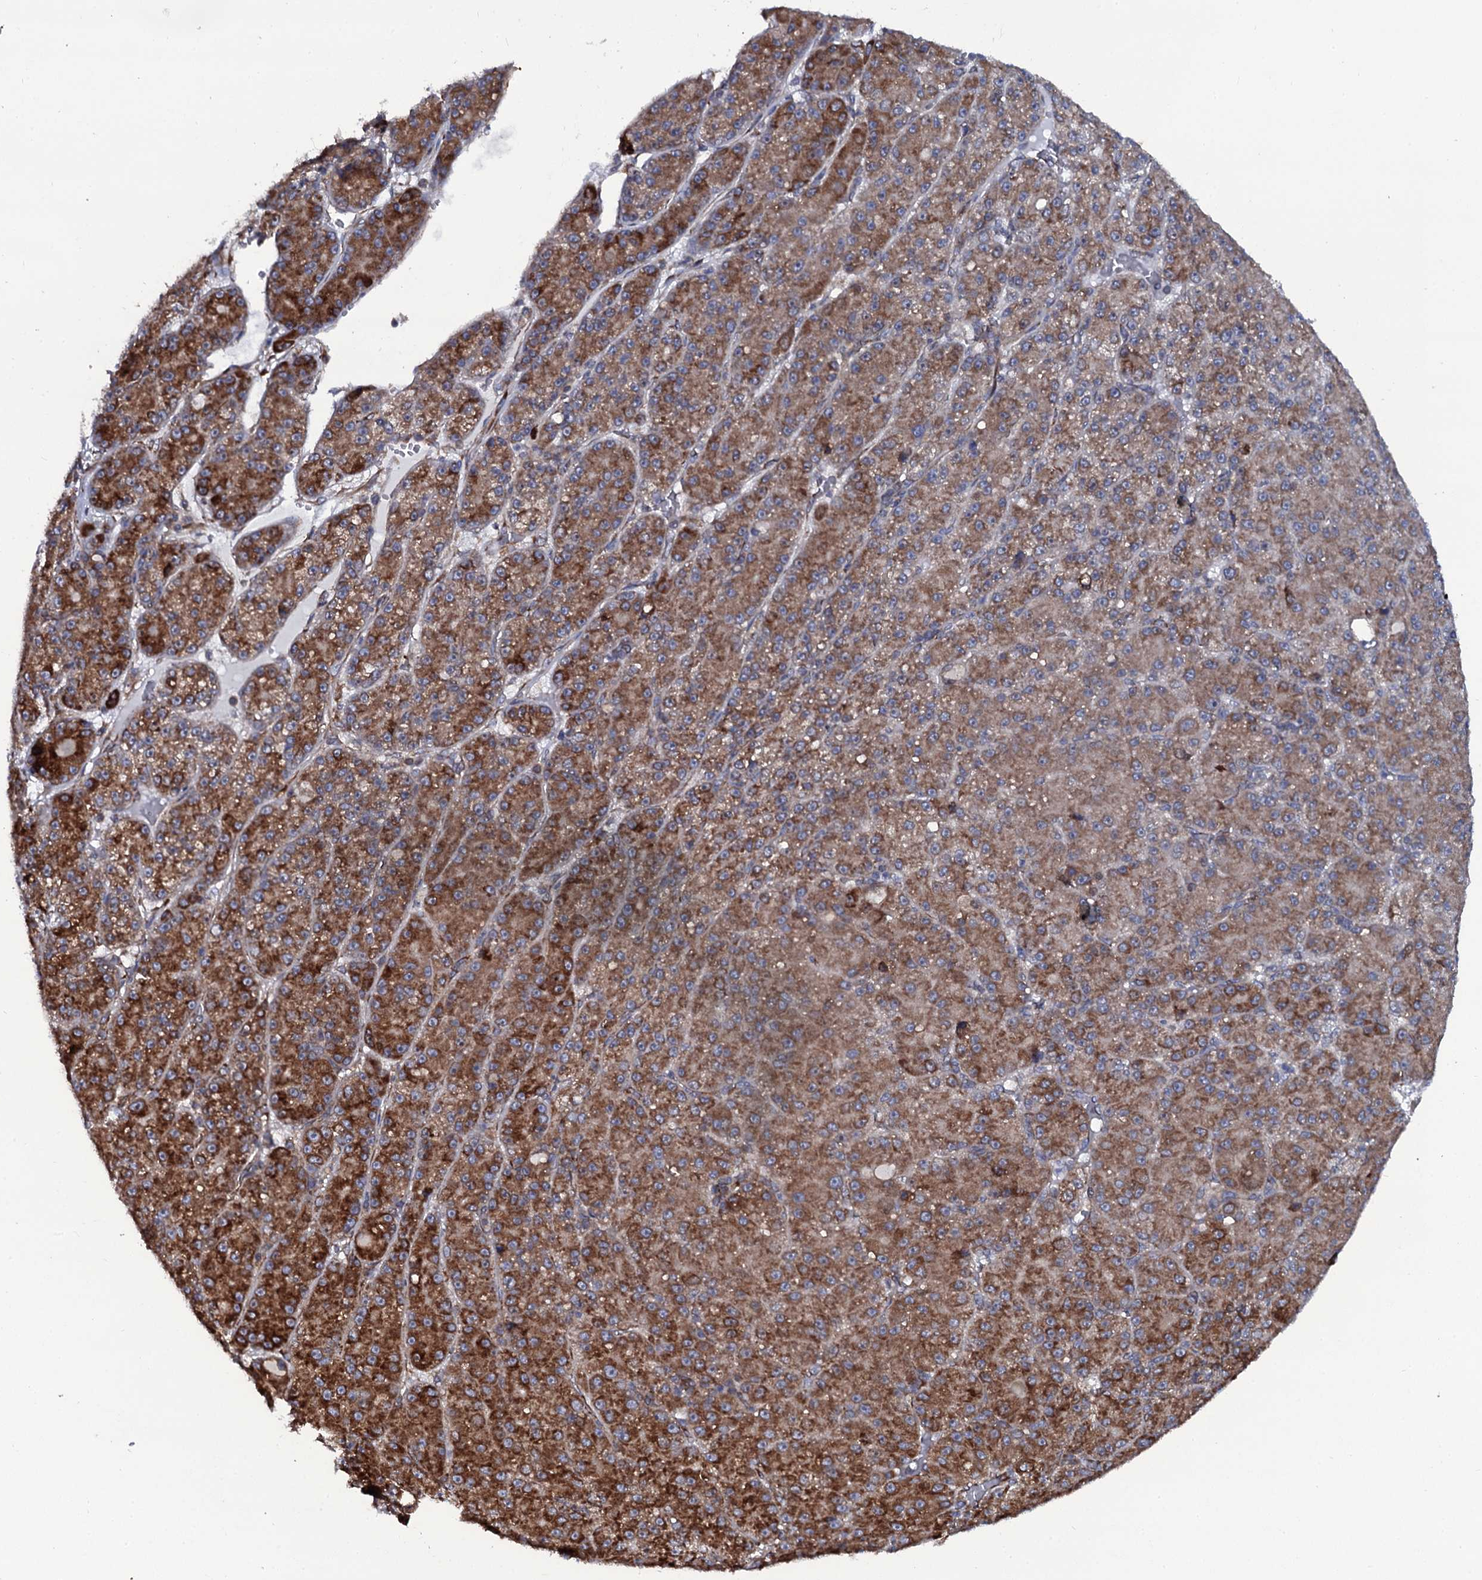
{"staining": {"intensity": "moderate", "quantity": ">75%", "location": "cytoplasmic/membranous"}, "tissue": "liver cancer", "cell_type": "Tumor cells", "image_type": "cancer", "snomed": [{"axis": "morphology", "description": "Carcinoma, Hepatocellular, NOS"}, {"axis": "topography", "description": "Liver"}], "caption": "High-power microscopy captured an immunohistochemistry histopathology image of liver cancer (hepatocellular carcinoma), revealing moderate cytoplasmic/membranous expression in about >75% of tumor cells. (brown staining indicates protein expression, while blue staining denotes nuclei).", "gene": "SPTY2D1", "patient": {"sex": "male", "age": 67}}